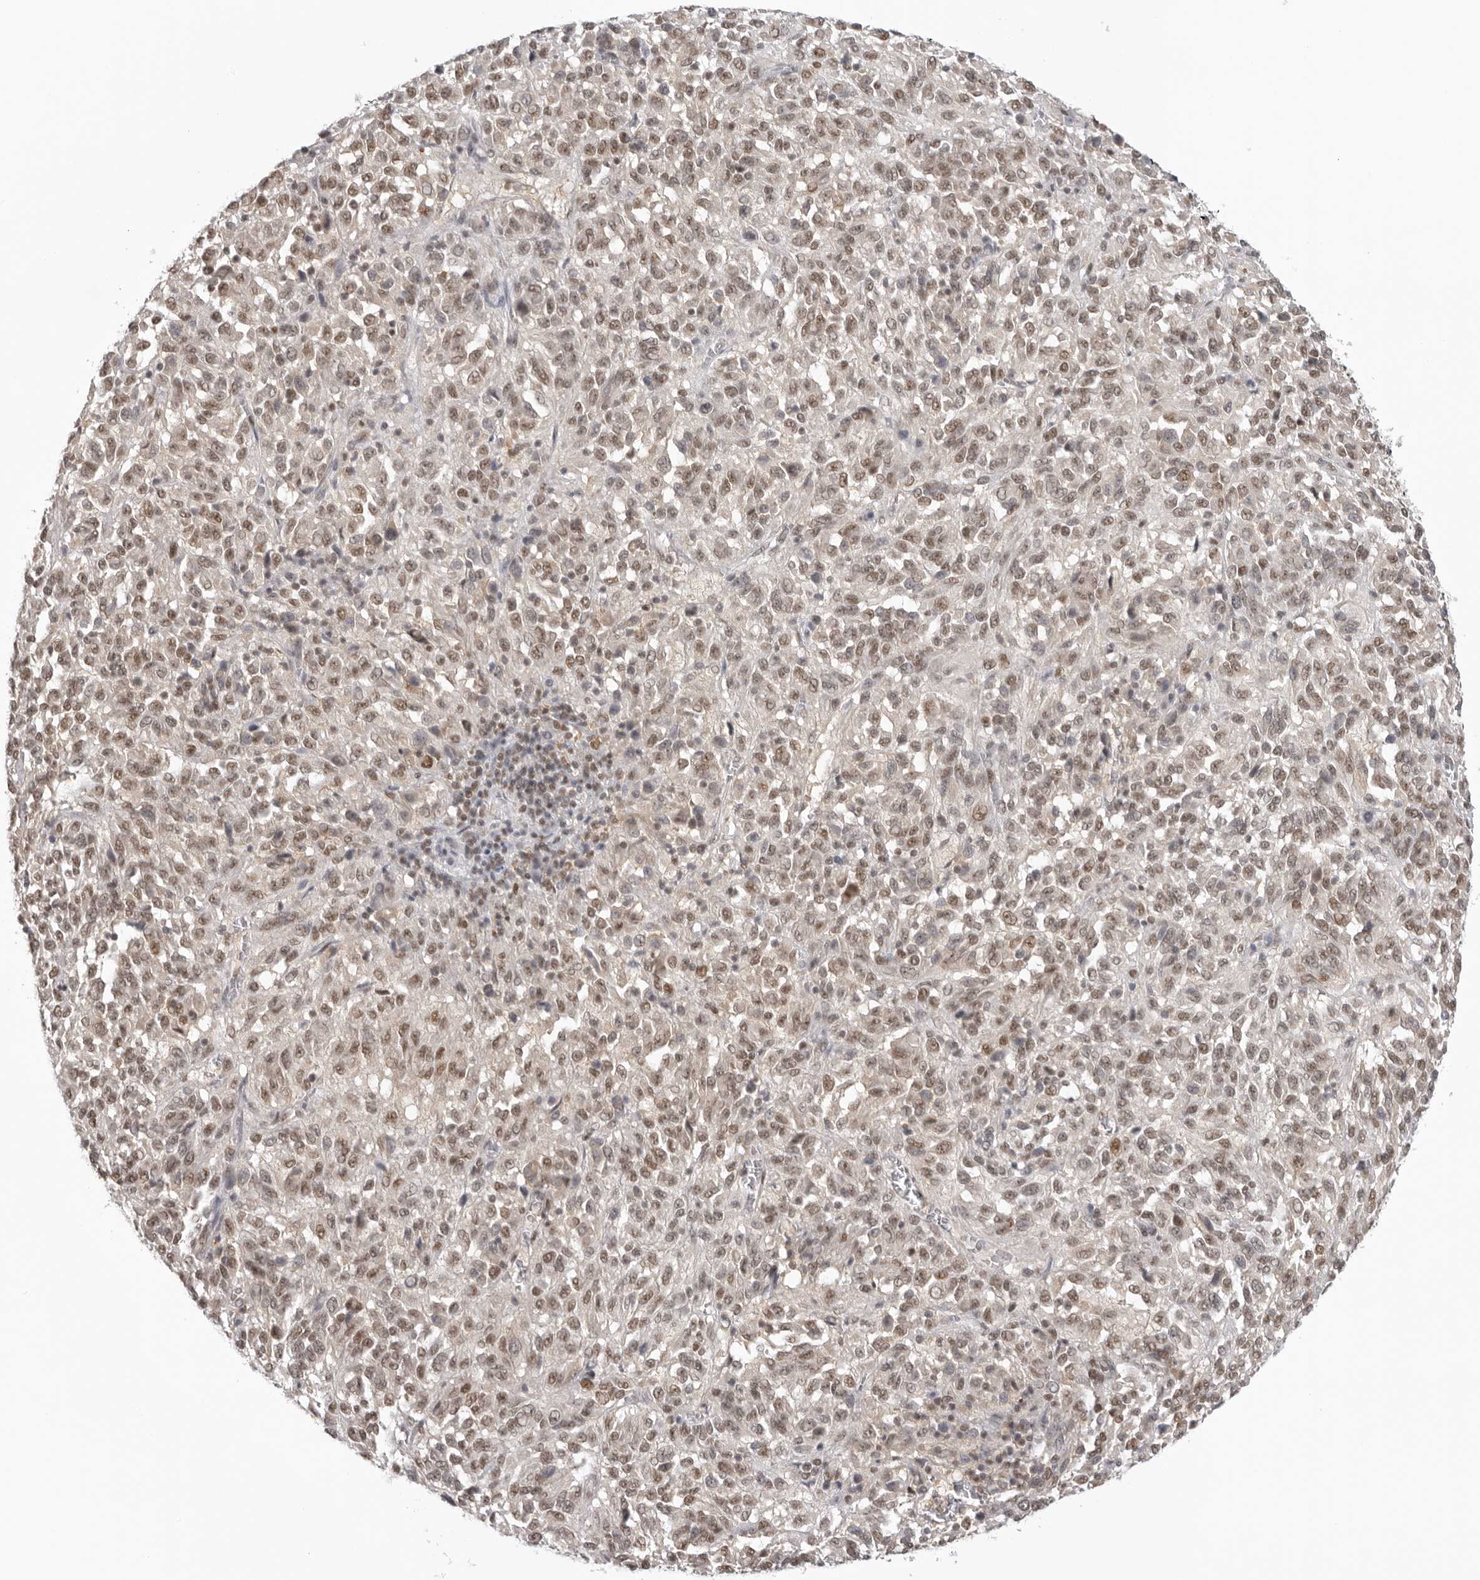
{"staining": {"intensity": "moderate", "quantity": ">75%", "location": "nuclear"}, "tissue": "melanoma", "cell_type": "Tumor cells", "image_type": "cancer", "snomed": [{"axis": "morphology", "description": "Malignant melanoma, Metastatic site"}, {"axis": "topography", "description": "Lung"}], "caption": "The immunohistochemical stain shows moderate nuclear expression in tumor cells of malignant melanoma (metastatic site) tissue.", "gene": "RPA2", "patient": {"sex": "male", "age": 64}}